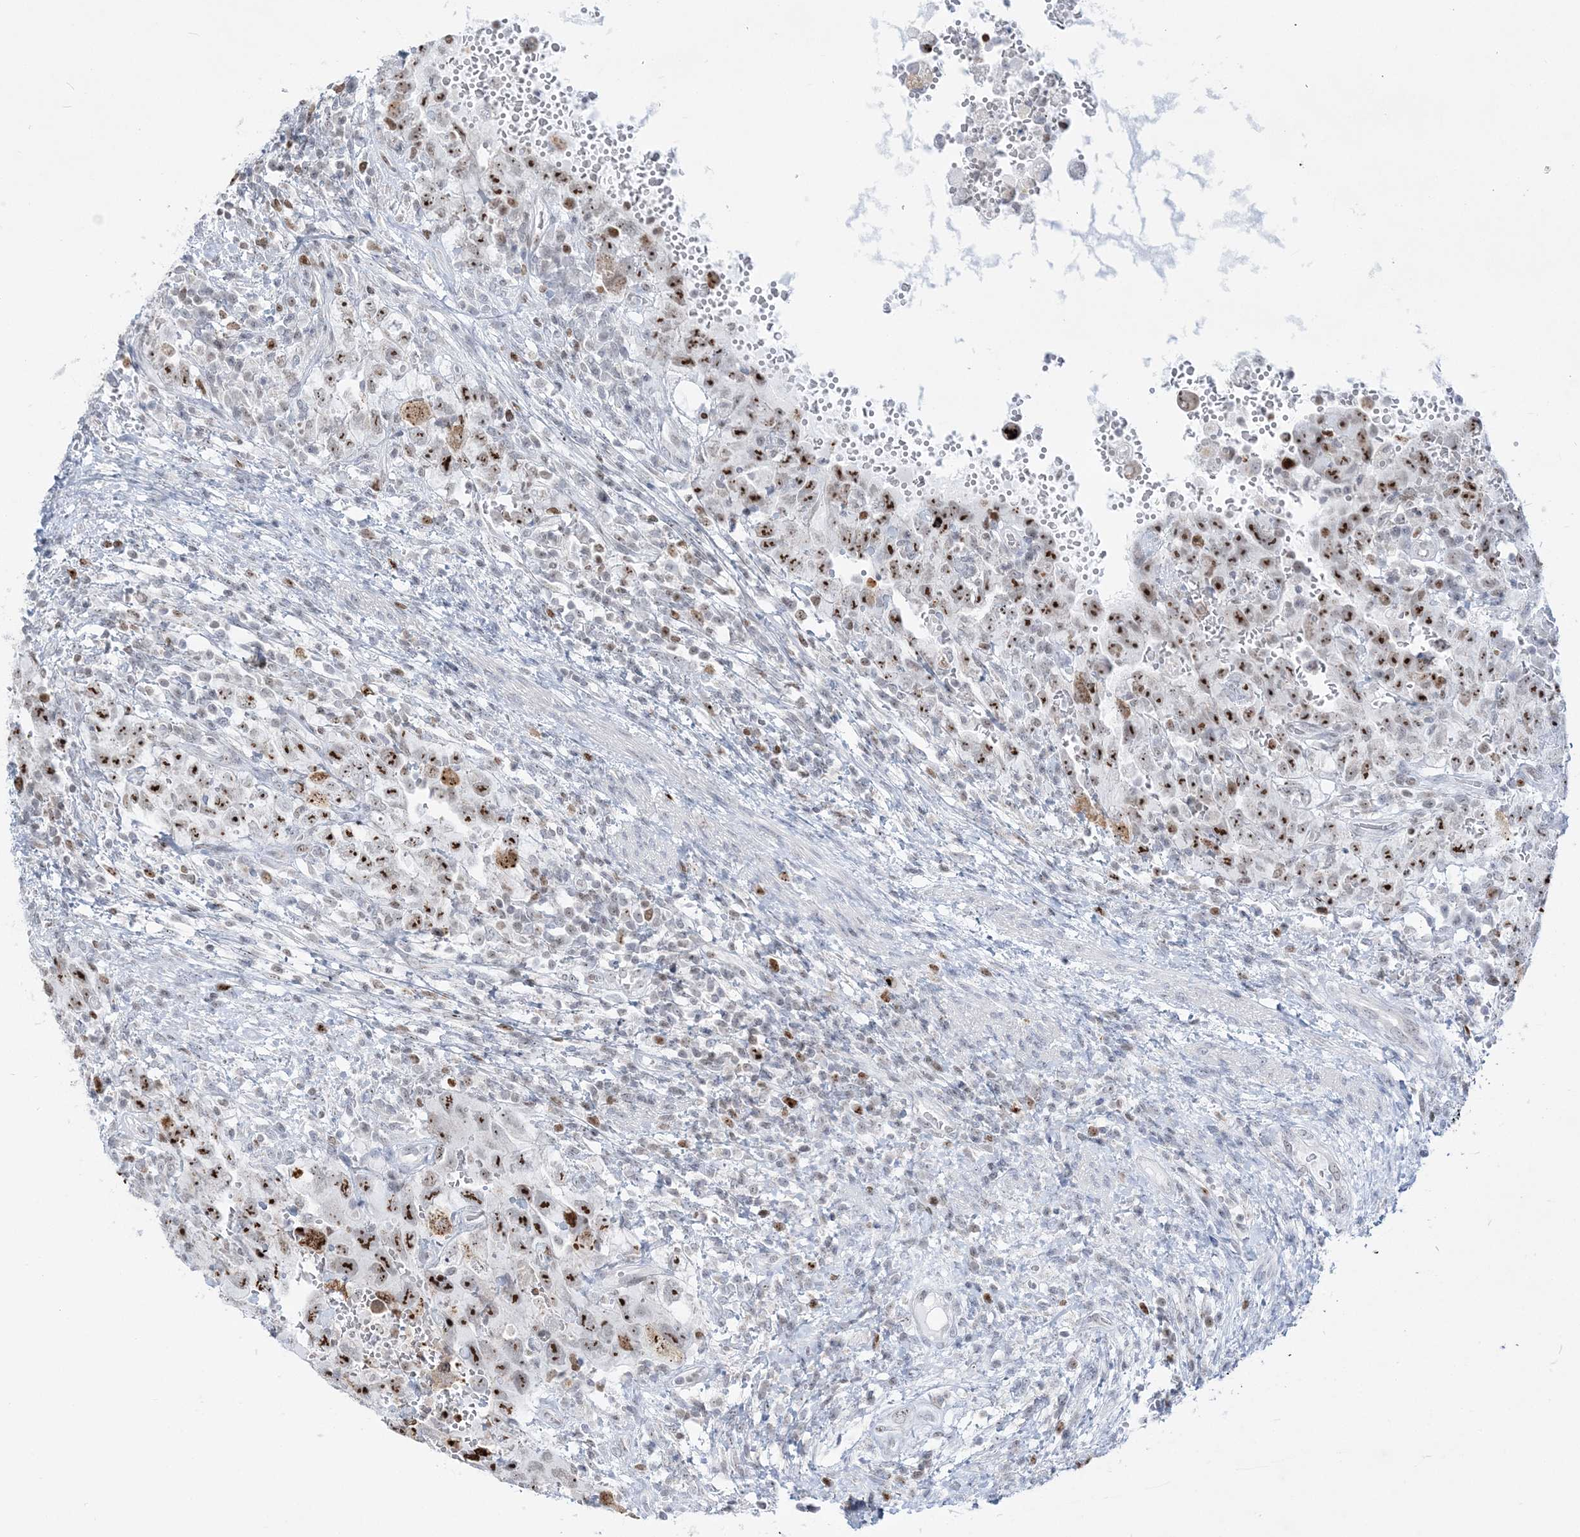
{"staining": {"intensity": "strong", "quantity": "25%-75%", "location": "nuclear"}, "tissue": "testis cancer", "cell_type": "Tumor cells", "image_type": "cancer", "snomed": [{"axis": "morphology", "description": "Carcinoma, Embryonal, NOS"}, {"axis": "topography", "description": "Testis"}], "caption": "Protein expression analysis of human embryonal carcinoma (testis) reveals strong nuclear positivity in approximately 25%-75% of tumor cells.", "gene": "DDX21", "patient": {"sex": "male", "age": 26}}